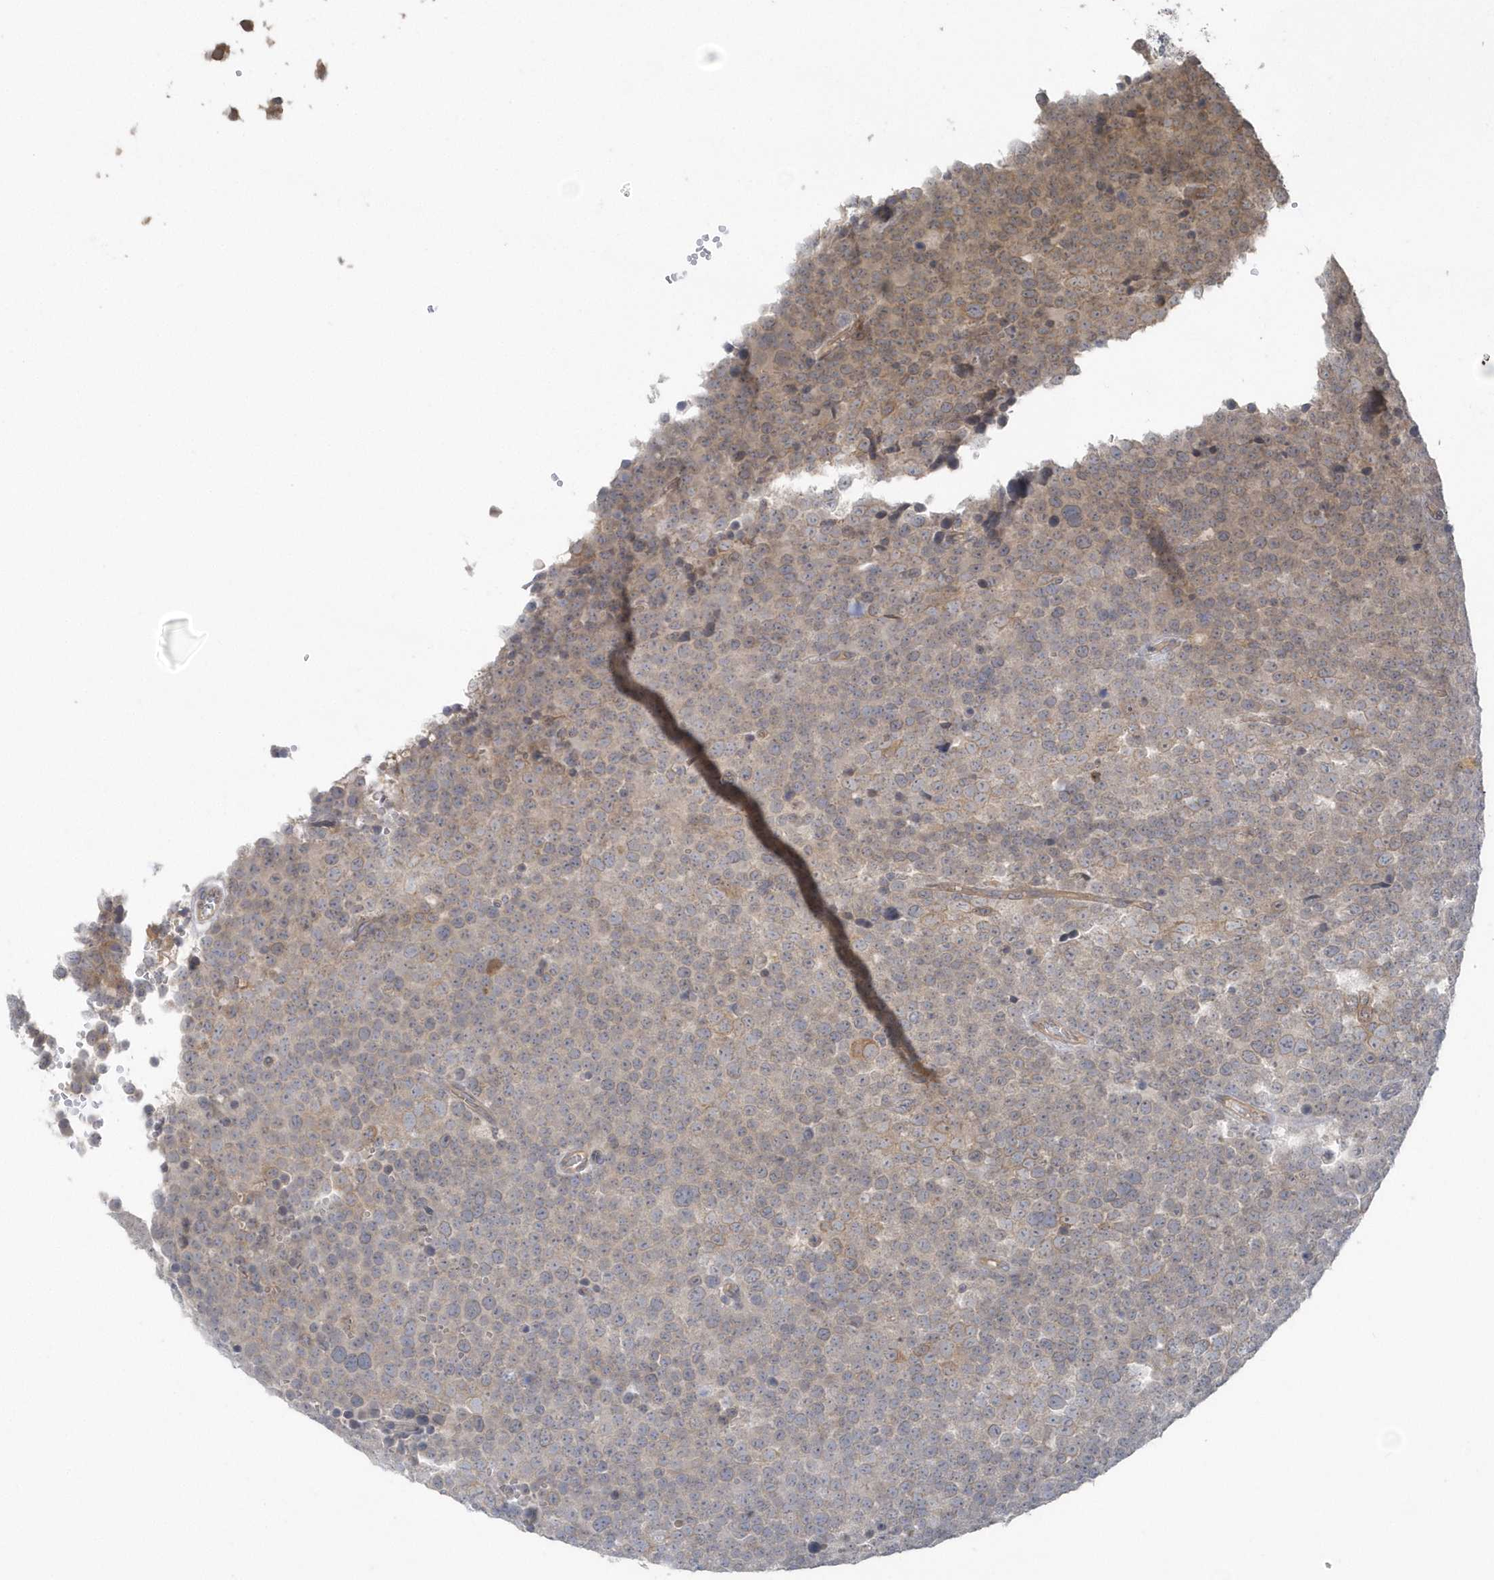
{"staining": {"intensity": "weak", "quantity": "<25%", "location": "cytoplasmic/membranous"}, "tissue": "testis cancer", "cell_type": "Tumor cells", "image_type": "cancer", "snomed": [{"axis": "morphology", "description": "Seminoma, NOS"}, {"axis": "topography", "description": "Testis"}], "caption": "Immunohistochemistry of human testis cancer (seminoma) exhibits no staining in tumor cells. (DAB IHC, high magnification).", "gene": "HERPUD1", "patient": {"sex": "male", "age": 71}}